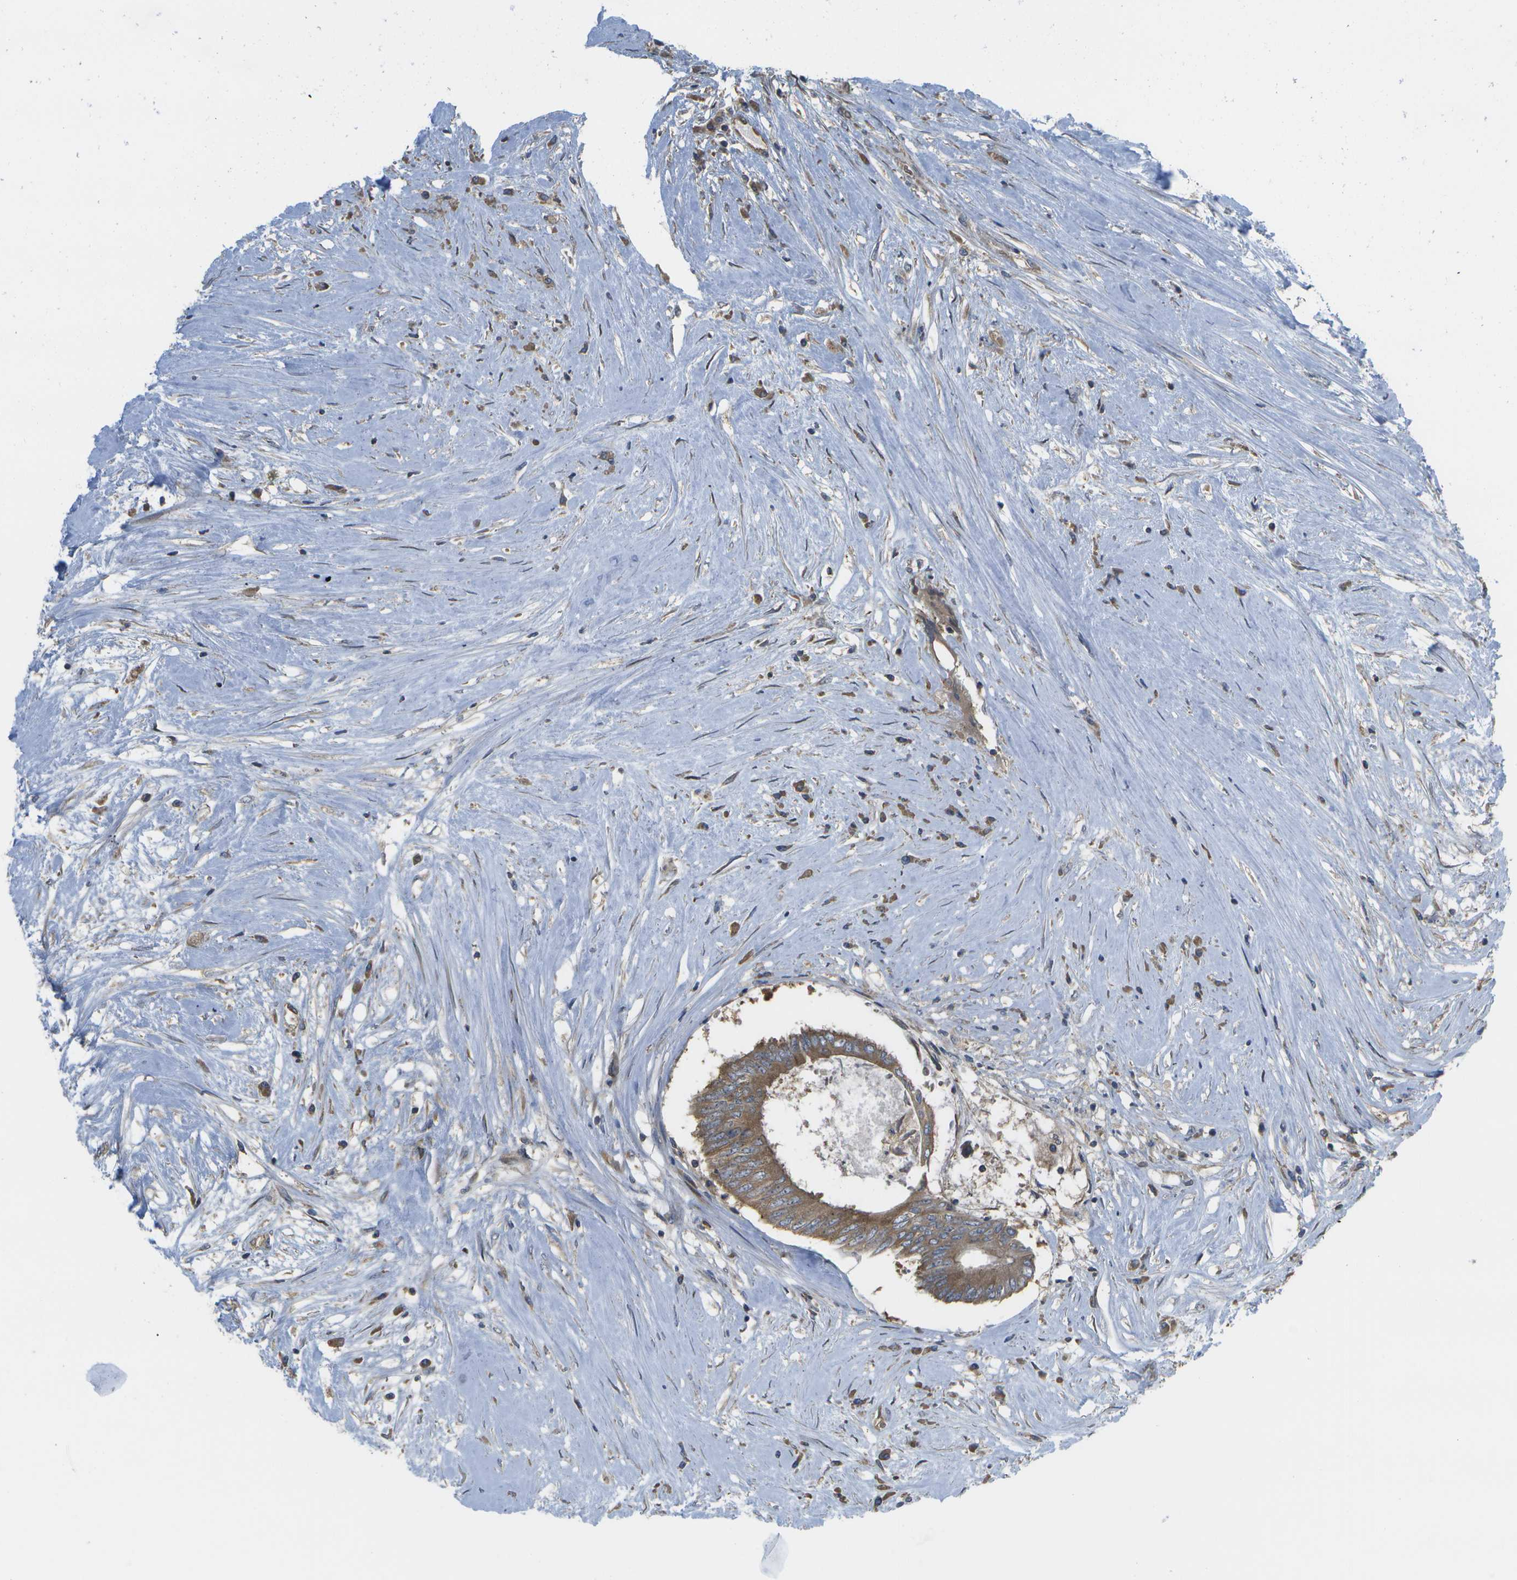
{"staining": {"intensity": "moderate", "quantity": ">75%", "location": "cytoplasmic/membranous"}, "tissue": "colorectal cancer", "cell_type": "Tumor cells", "image_type": "cancer", "snomed": [{"axis": "morphology", "description": "Adenocarcinoma, NOS"}, {"axis": "topography", "description": "Rectum"}], "caption": "Protein staining exhibits moderate cytoplasmic/membranous expression in approximately >75% of tumor cells in colorectal cancer (adenocarcinoma).", "gene": "DPM3", "patient": {"sex": "male", "age": 63}}